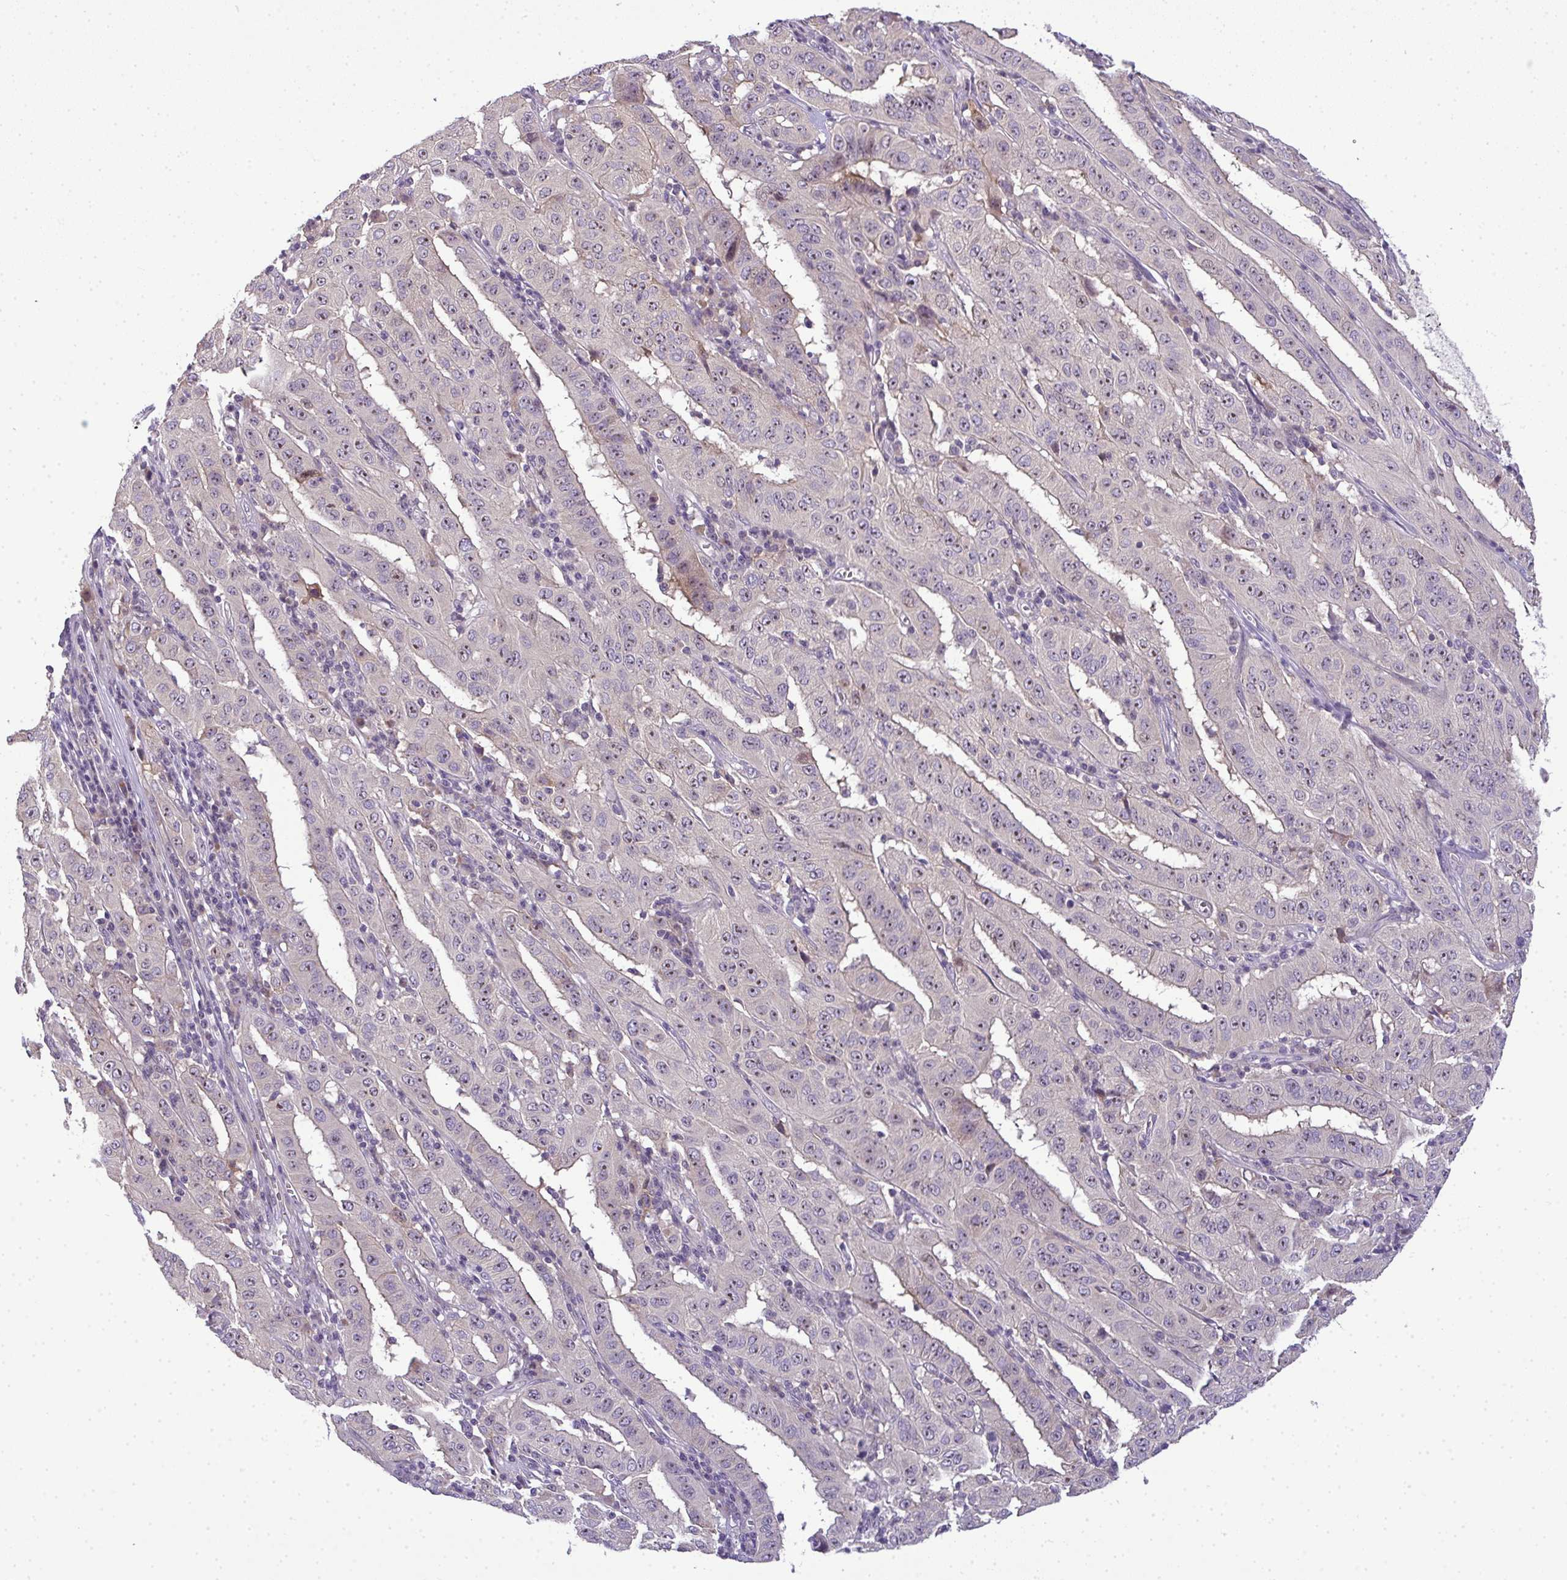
{"staining": {"intensity": "moderate", "quantity": "<25%", "location": "nuclear"}, "tissue": "pancreatic cancer", "cell_type": "Tumor cells", "image_type": "cancer", "snomed": [{"axis": "morphology", "description": "Adenocarcinoma, NOS"}, {"axis": "topography", "description": "Pancreas"}], "caption": "Moderate nuclear staining for a protein is present in approximately <25% of tumor cells of pancreatic cancer using immunohistochemistry (IHC).", "gene": "NT5C1A", "patient": {"sex": "male", "age": 63}}